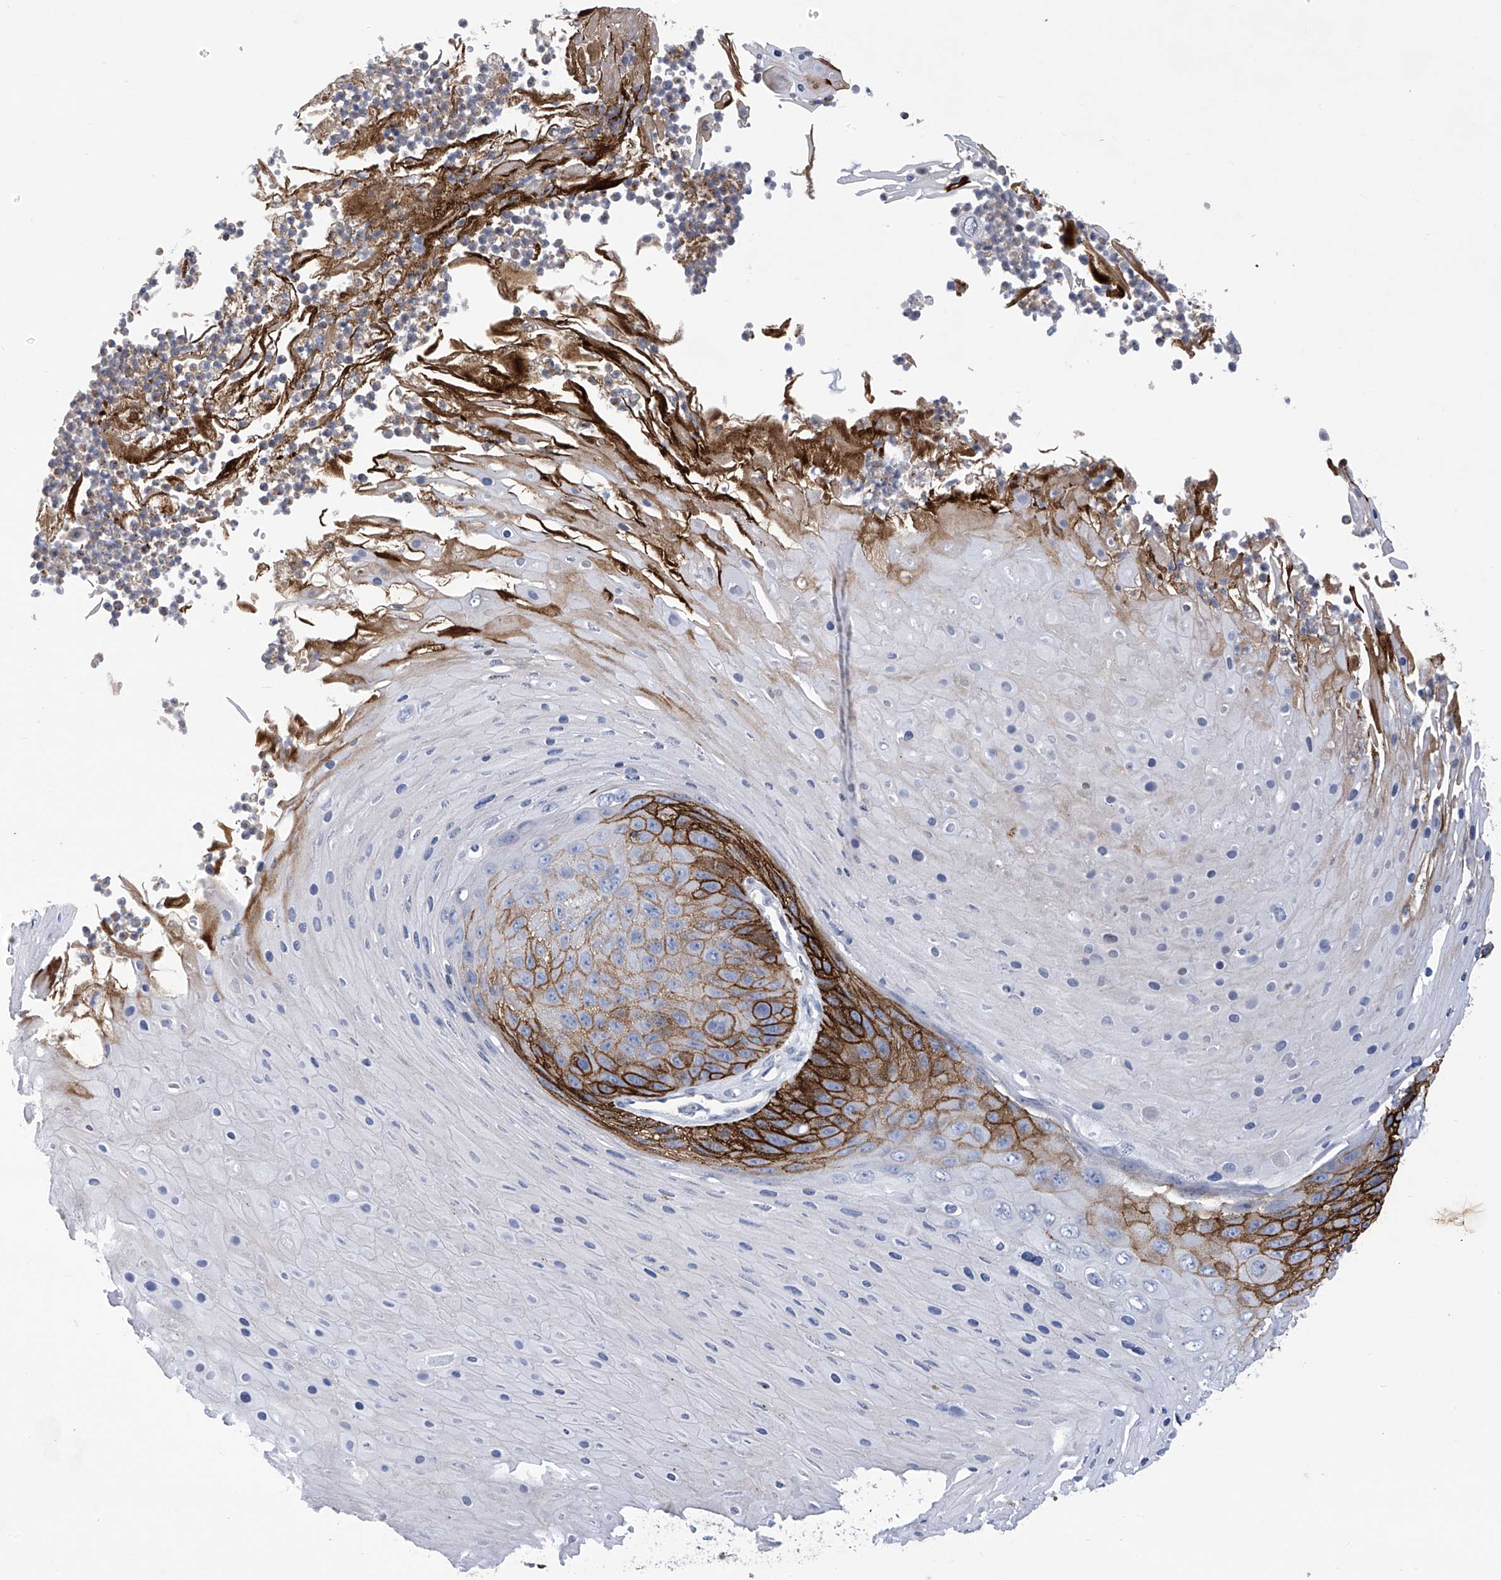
{"staining": {"intensity": "strong", "quantity": "25%-75%", "location": "cytoplasmic/membranous"}, "tissue": "skin cancer", "cell_type": "Tumor cells", "image_type": "cancer", "snomed": [{"axis": "morphology", "description": "Squamous cell carcinoma, NOS"}, {"axis": "topography", "description": "Skin"}], "caption": "Protein expression analysis of human skin cancer reveals strong cytoplasmic/membranous staining in approximately 25%-75% of tumor cells. (Stains: DAB in brown, nuclei in blue, Microscopy: brightfield microscopy at high magnification).", "gene": "SLCO4A1", "patient": {"sex": "female", "age": 88}}